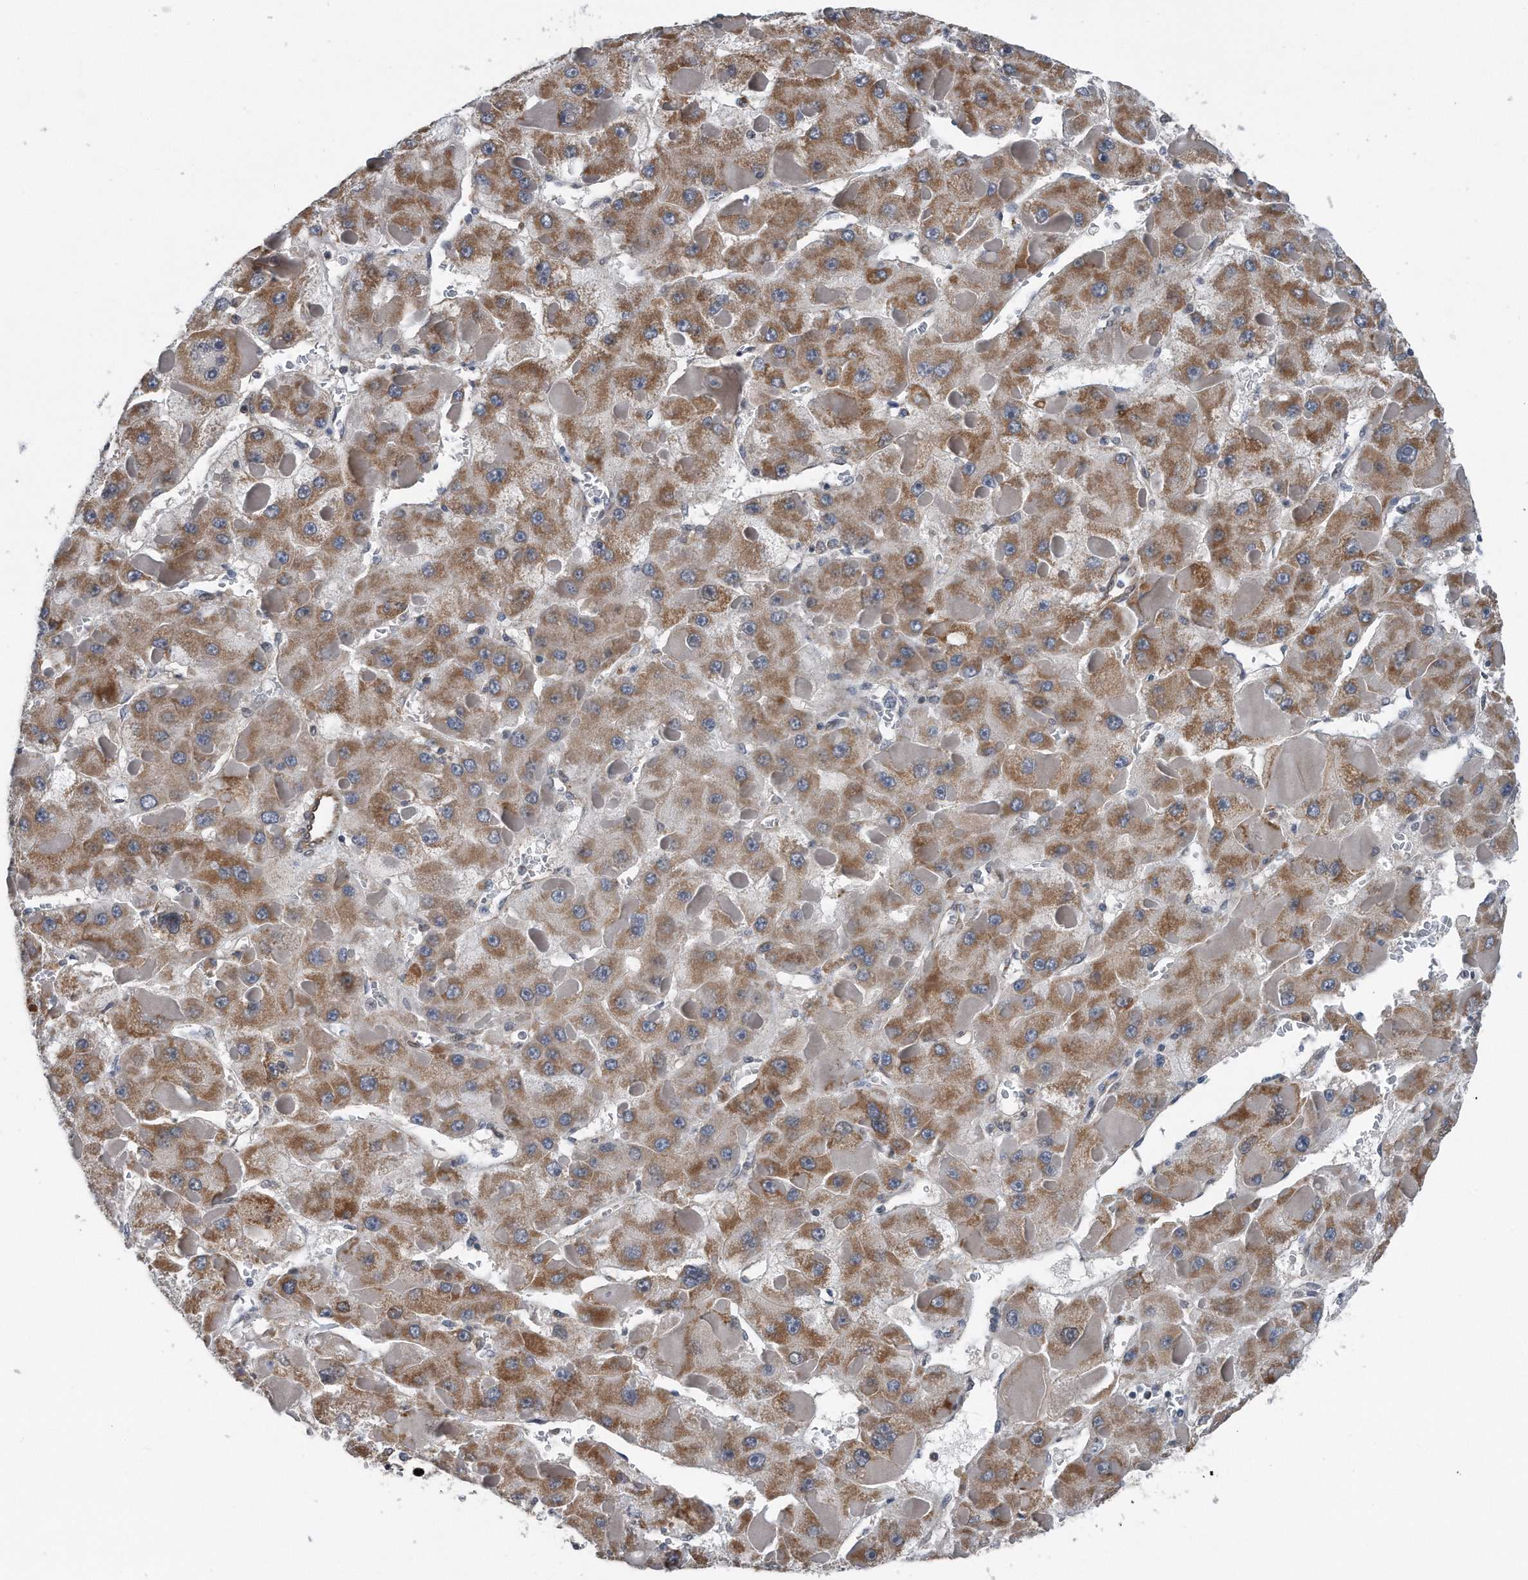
{"staining": {"intensity": "moderate", "quantity": ">75%", "location": "cytoplasmic/membranous"}, "tissue": "liver cancer", "cell_type": "Tumor cells", "image_type": "cancer", "snomed": [{"axis": "morphology", "description": "Carcinoma, Hepatocellular, NOS"}, {"axis": "topography", "description": "Liver"}], "caption": "Immunohistochemistry (IHC) histopathology image of neoplastic tissue: liver hepatocellular carcinoma stained using immunohistochemistry (IHC) shows medium levels of moderate protein expression localized specifically in the cytoplasmic/membranous of tumor cells, appearing as a cytoplasmic/membranous brown color.", "gene": "DST", "patient": {"sex": "female", "age": 73}}